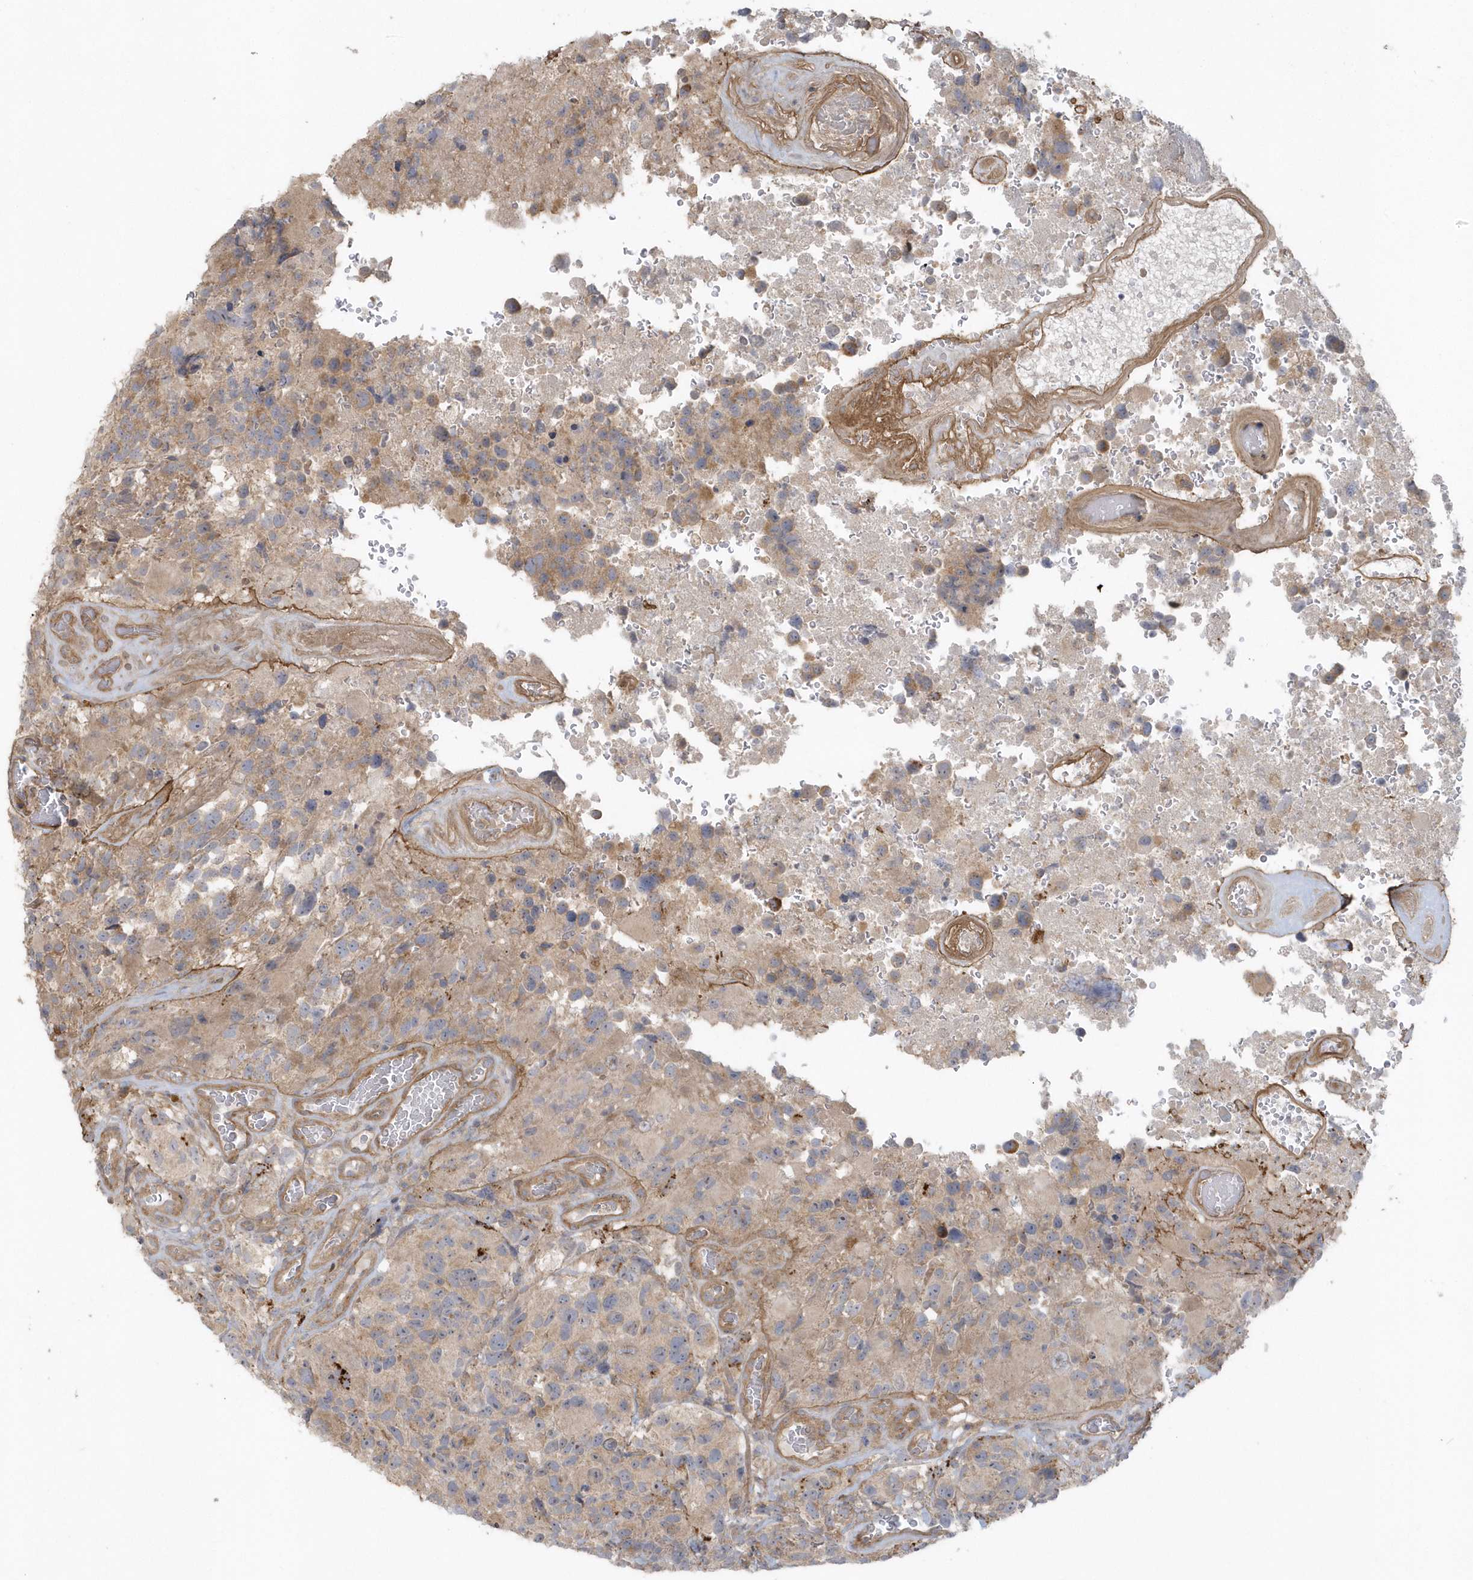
{"staining": {"intensity": "weak", "quantity": "<25%", "location": "cytoplasmic/membranous"}, "tissue": "glioma", "cell_type": "Tumor cells", "image_type": "cancer", "snomed": [{"axis": "morphology", "description": "Glioma, malignant, High grade"}, {"axis": "topography", "description": "Brain"}], "caption": "High-grade glioma (malignant) was stained to show a protein in brown. There is no significant positivity in tumor cells.", "gene": "ACTR1A", "patient": {"sex": "male", "age": 69}}